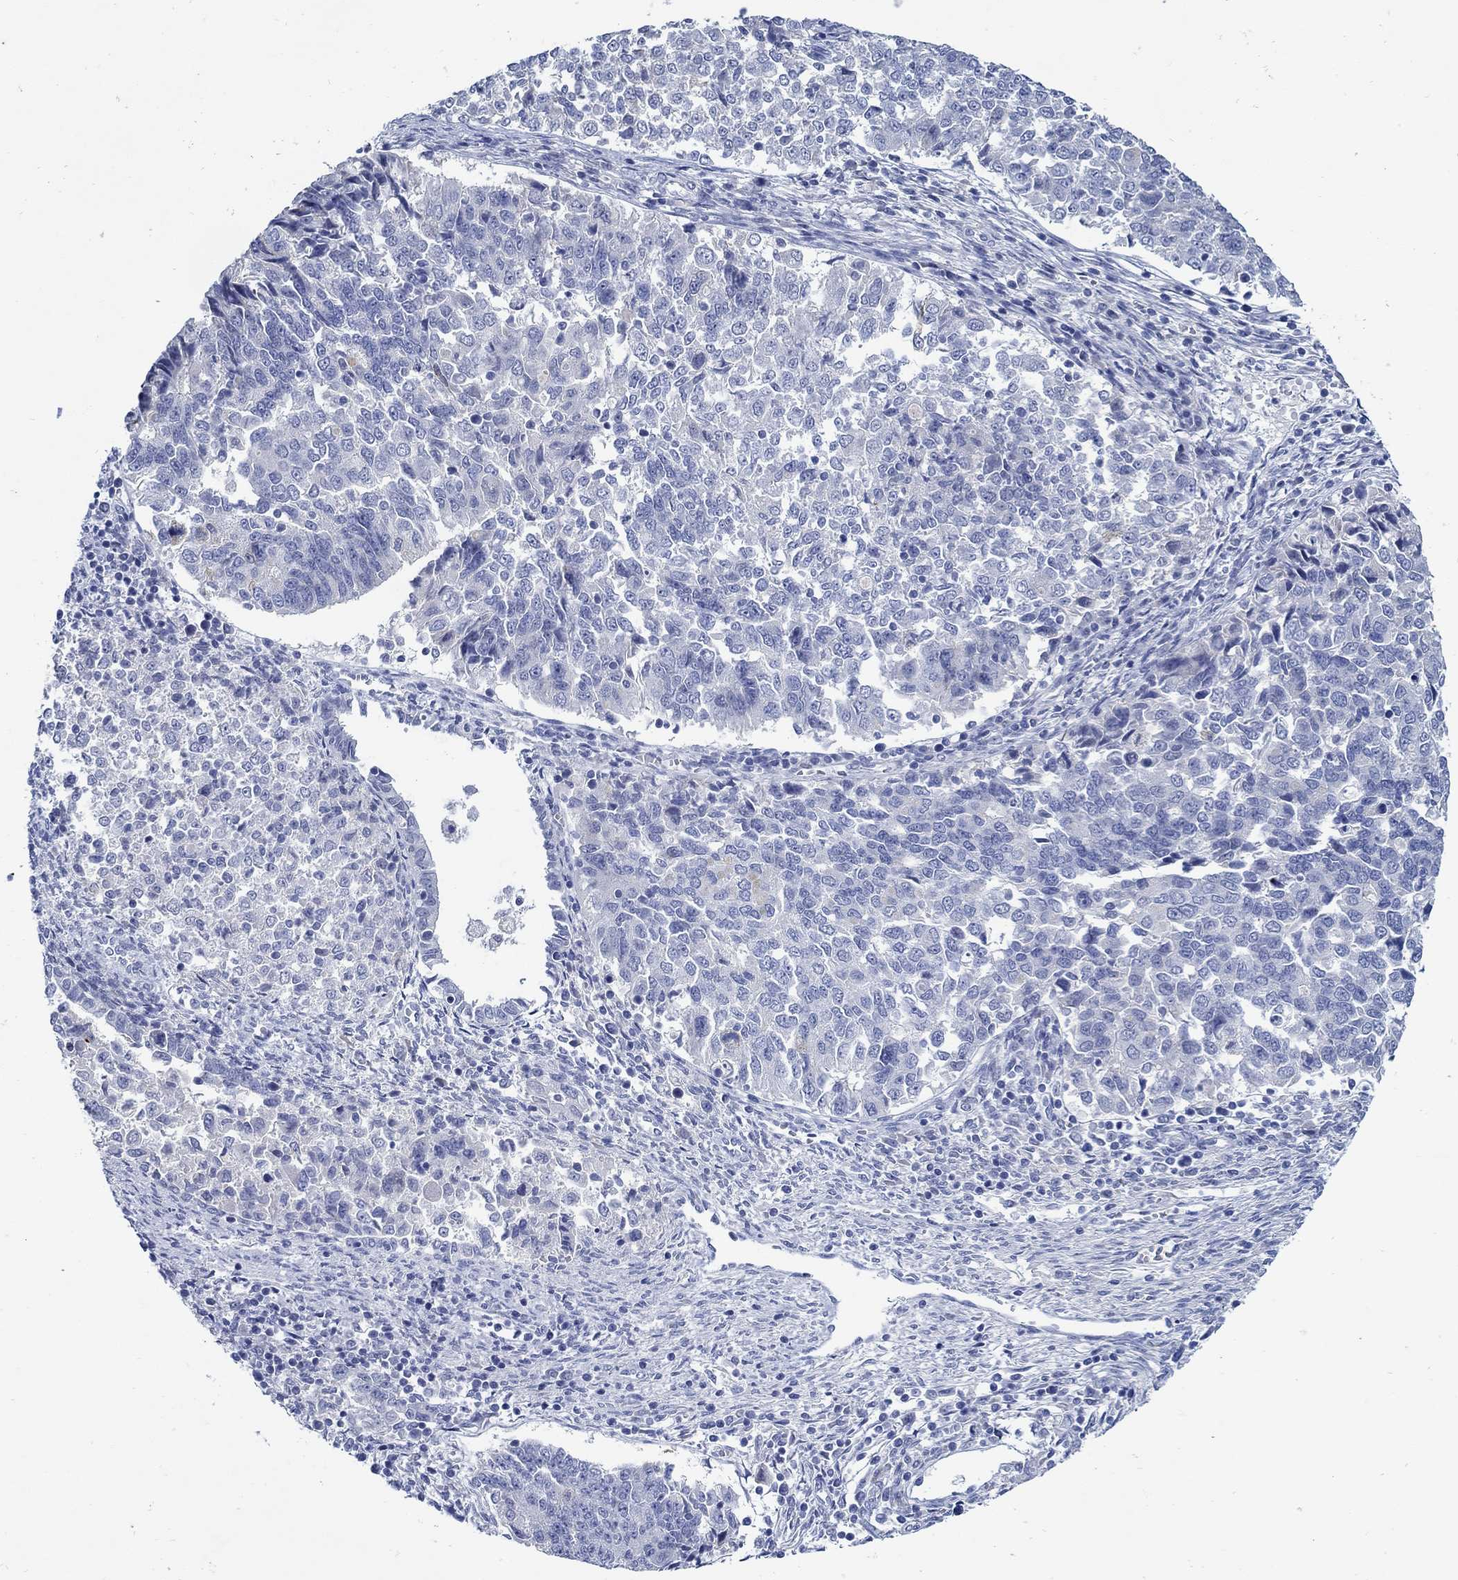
{"staining": {"intensity": "negative", "quantity": "none", "location": "none"}, "tissue": "endometrial cancer", "cell_type": "Tumor cells", "image_type": "cancer", "snomed": [{"axis": "morphology", "description": "Adenocarcinoma, NOS"}, {"axis": "topography", "description": "Endometrium"}], "caption": "DAB immunohistochemical staining of human adenocarcinoma (endometrial) displays no significant expression in tumor cells.", "gene": "MC2R", "patient": {"sex": "female", "age": 43}}